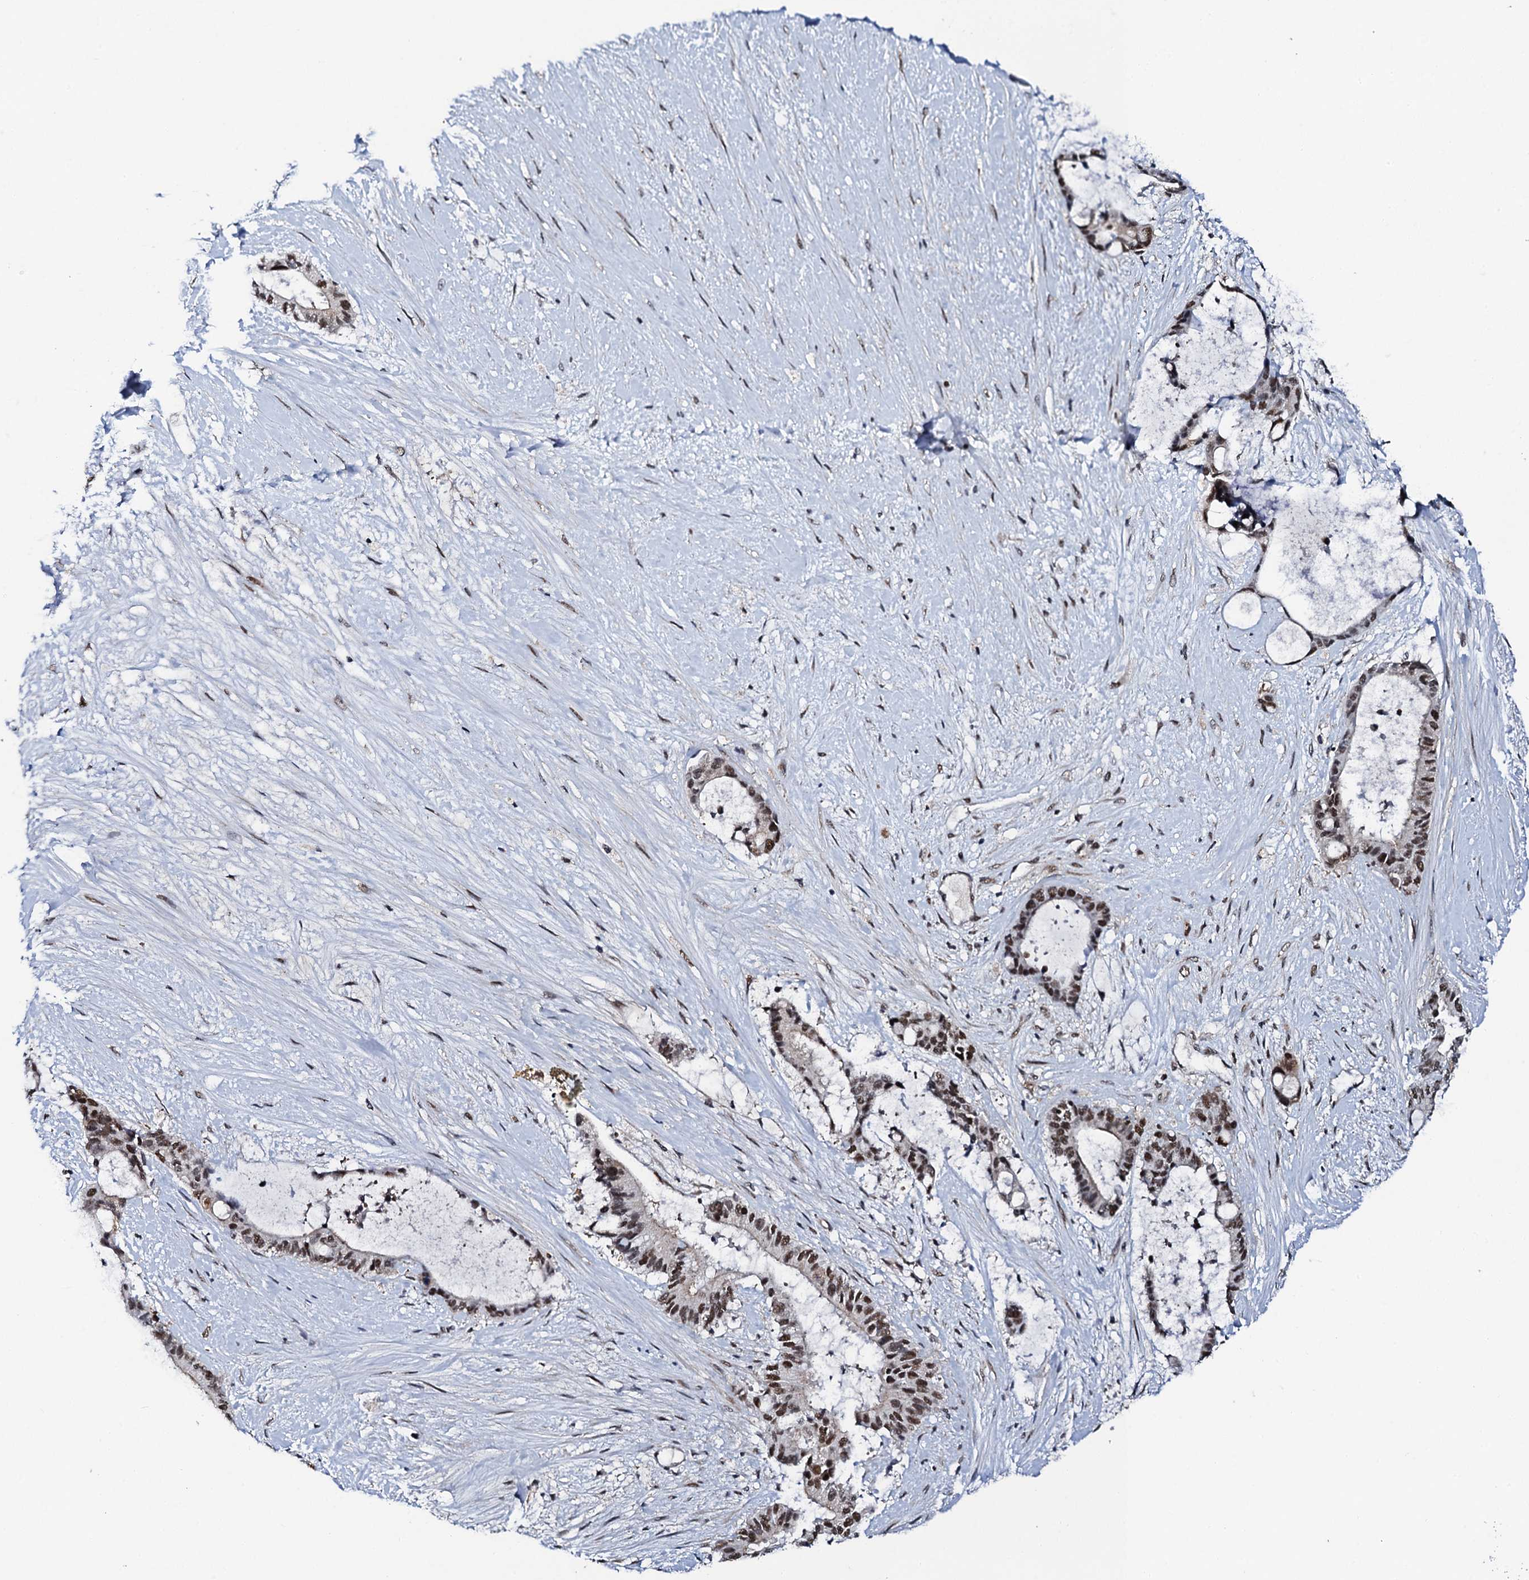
{"staining": {"intensity": "strong", "quantity": ">75%", "location": "nuclear"}, "tissue": "liver cancer", "cell_type": "Tumor cells", "image_type": "cancer", "snomed": [{"axis": "morphology", "description": "Normal tissue, NOS"}, {"axis": "morphology", "description": "Cholangiocarcinoma"}, {"axis": "topography", "description": "Liver"}, {"axis": "topography", "description": "Peripheral nerve tissue"}], "caption": "Liver cancer (cholangiocarcinoma) tissue reveals strong nuclear expression in about >75% of tumor cells, visualized by immunohistochemistry.", "gene": "CSTF3", "patient": {"sex": "female", "age": 73}}